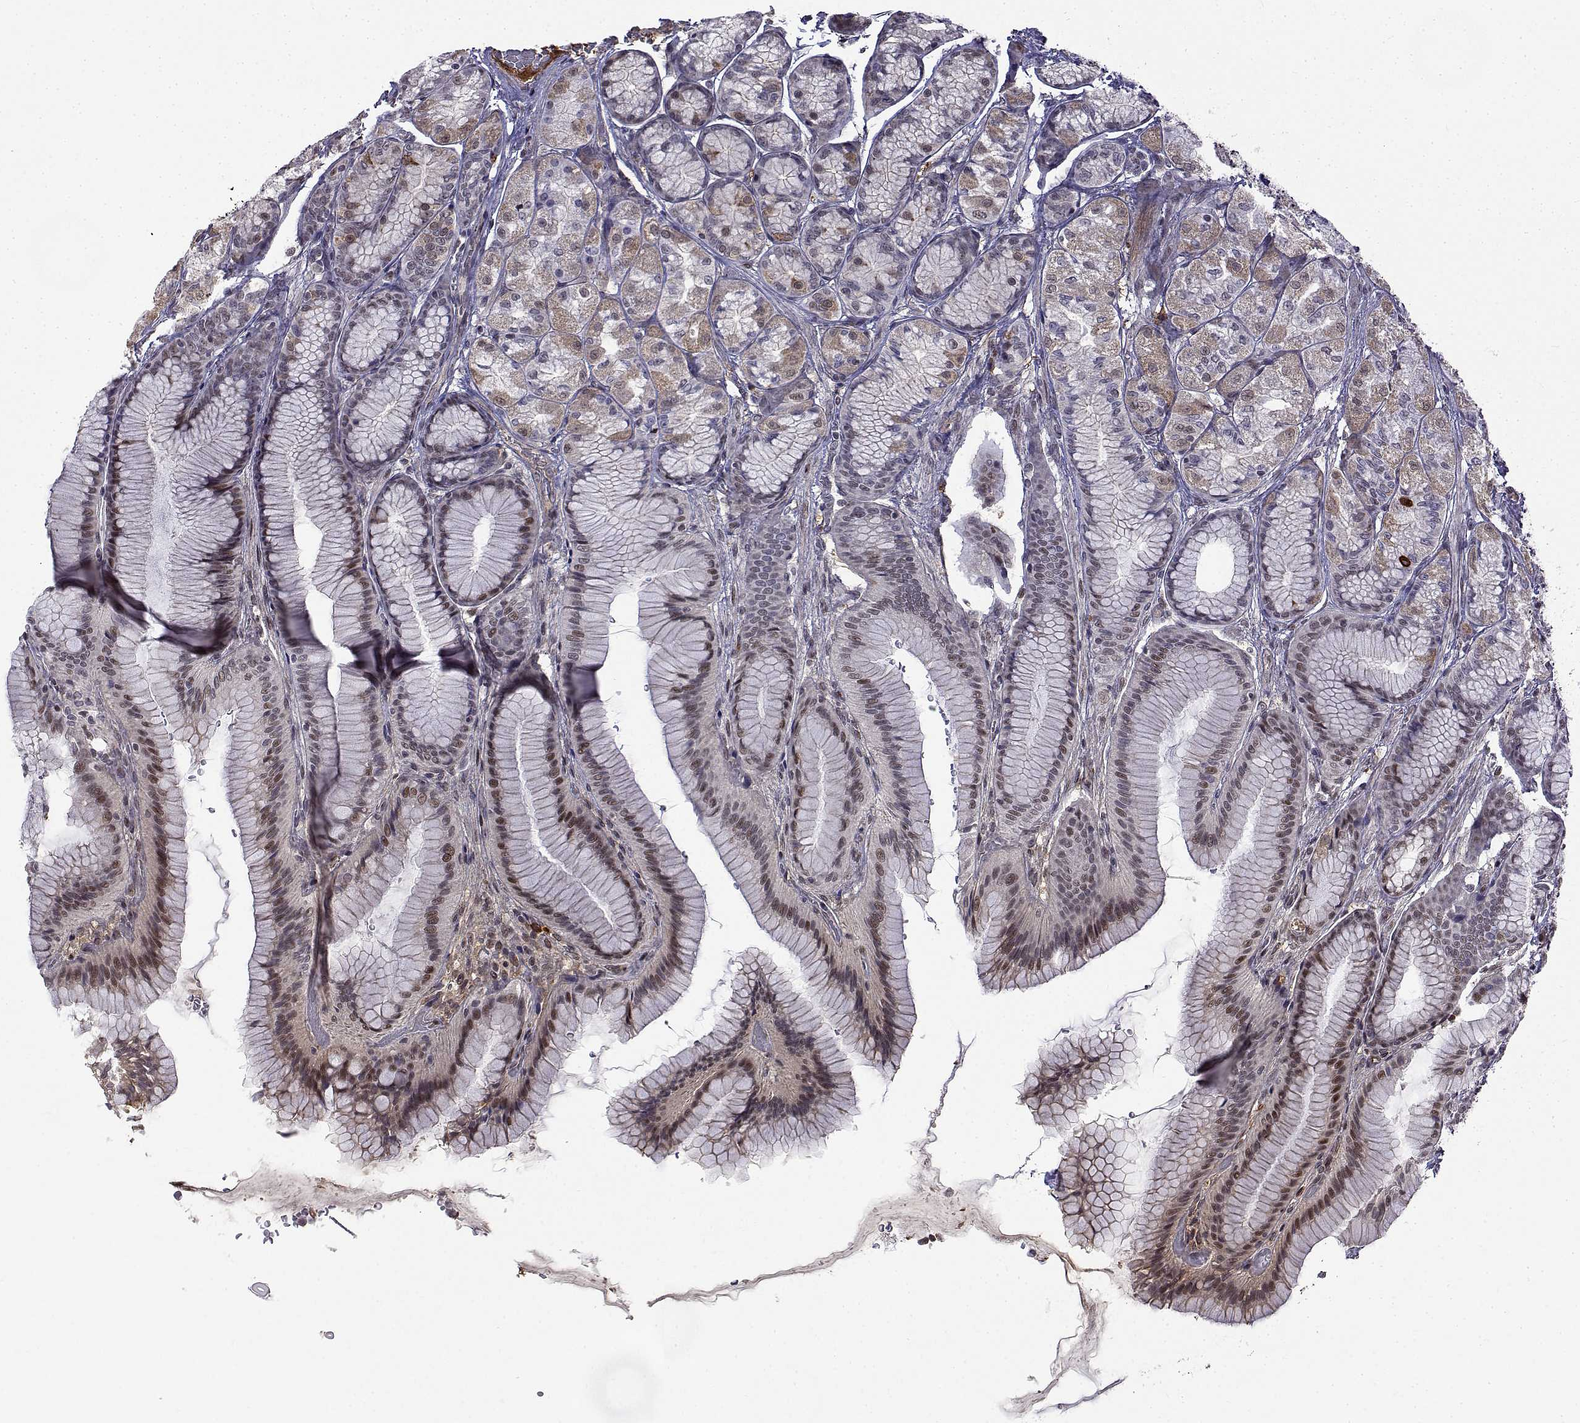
{"staining": {"intensity": "moderate", "quantity": "25%-75%", "location": "nuclear"}, "tissue": "stomach", "cell_type": "Glandular cells", "image_type": "normal", "snomed": [{"axis": "morphology", "description": "Normal tissue, NOS"}, {"axis": "morphology", "description": "Adenocarcinoma, NOS"}, {"axis": "morphology", "description": "Adenocarcinoma, High grade"}, {"axis": "topography", "description": "Stomach, upper"}, {"axis": "topography", "description": "Stomach"}], "caption": "An image showing moderate nuclear expression in approximately 25%-75% of glandular cells in unremarkable stomach, as visualized by brown immunohistochemical staining.", "gene": "ITGA7", "patient": {"sex": "female", "age": 65}}